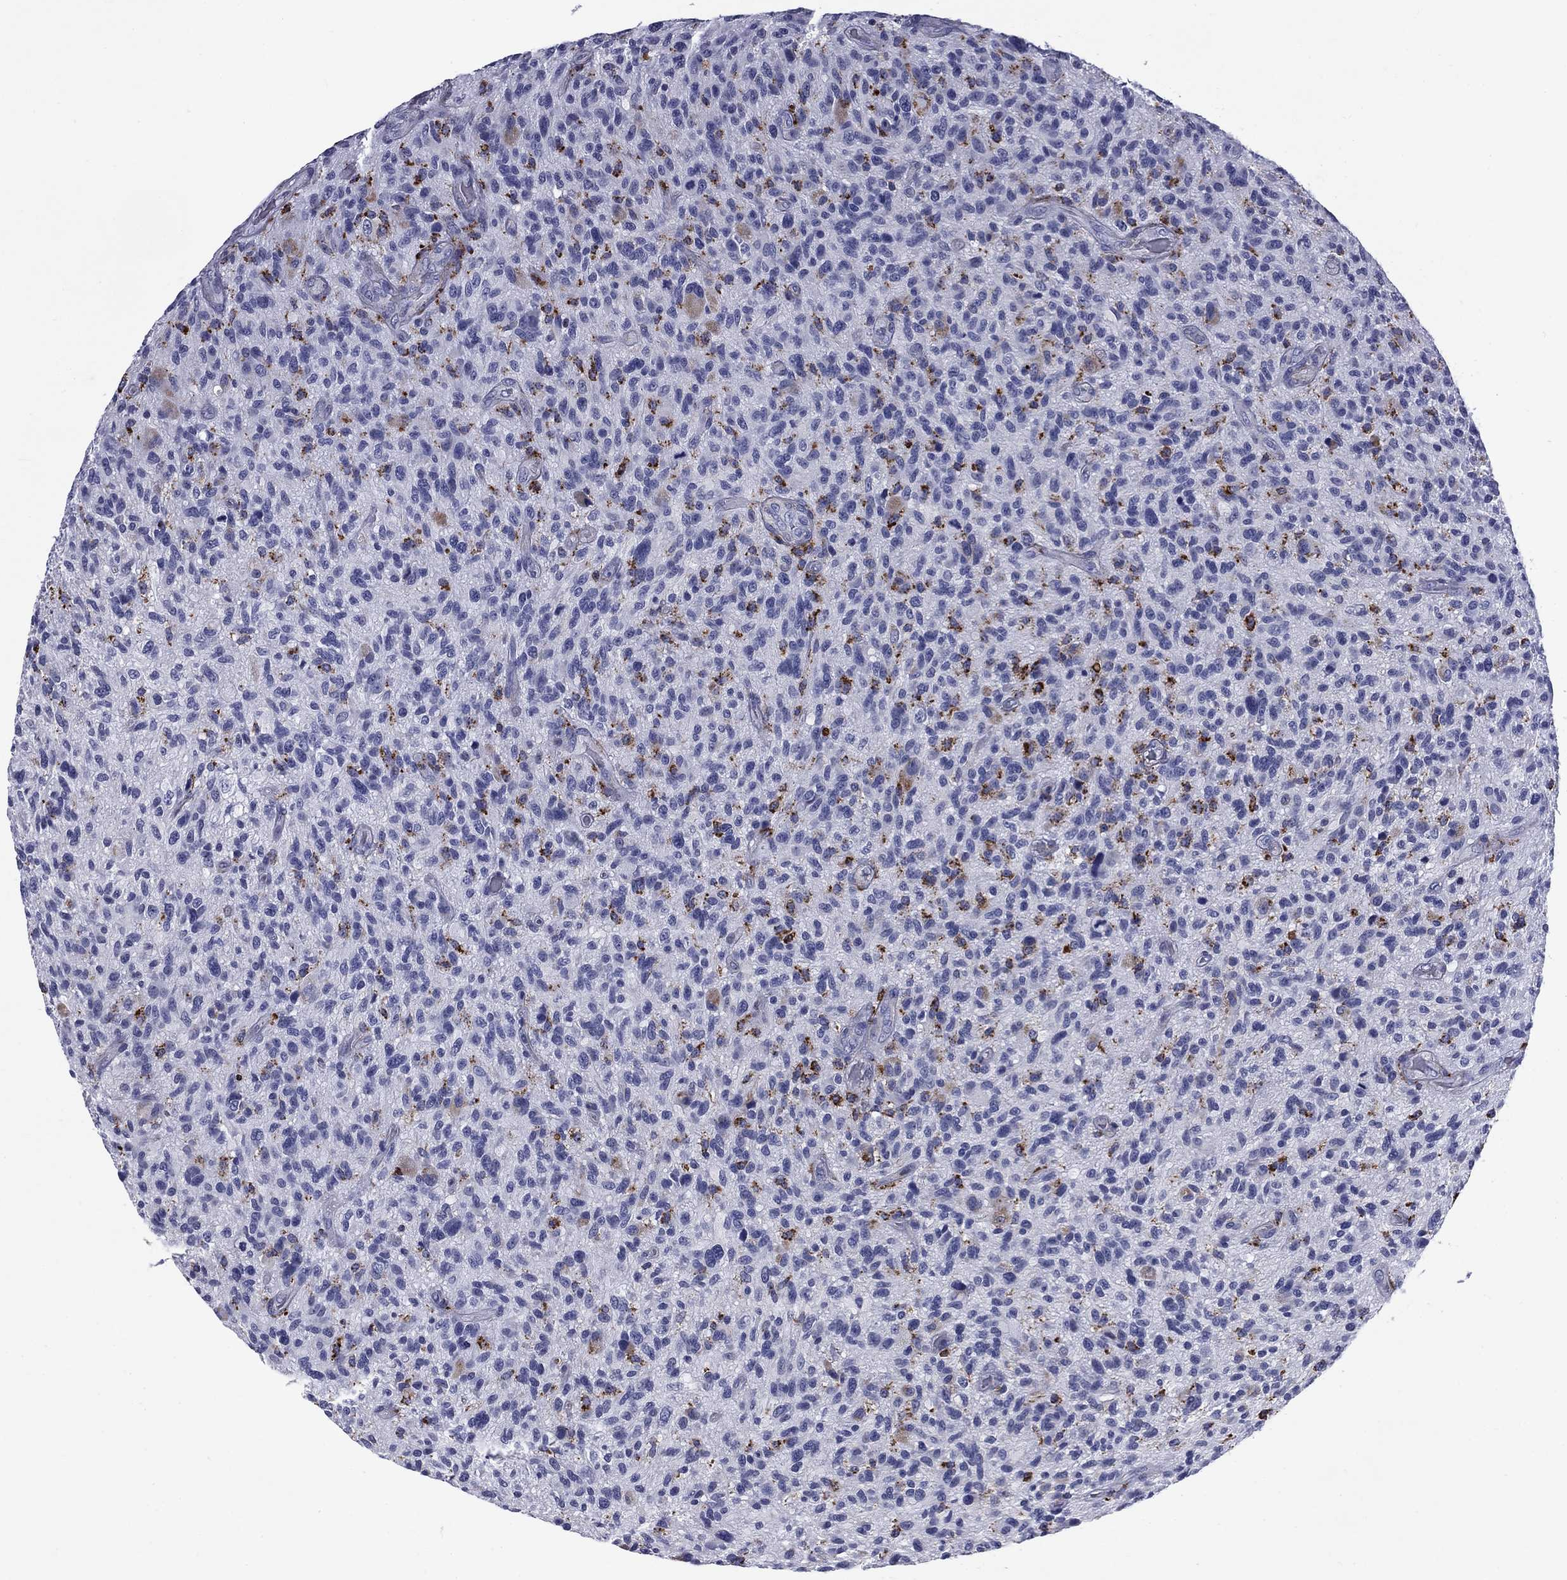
{"staining": {"intensity": "negative", "quantity": "none", "location": "none"}, "tissue": "glioma", "cell_type": "Tumor cells", "image_type": "cancer", "snomed": [{"axis": "morphology", "description": "Glioma, malignant, High grade"}, {"axis": "topography", "description": "Brain"}], "caption": "IHC photomicrograph of glioma stained for a protein (brown), which shows no positivity in tumor cells.", "gene": "MADCAM1", "patient": {"sex": "male", "age": 47}}